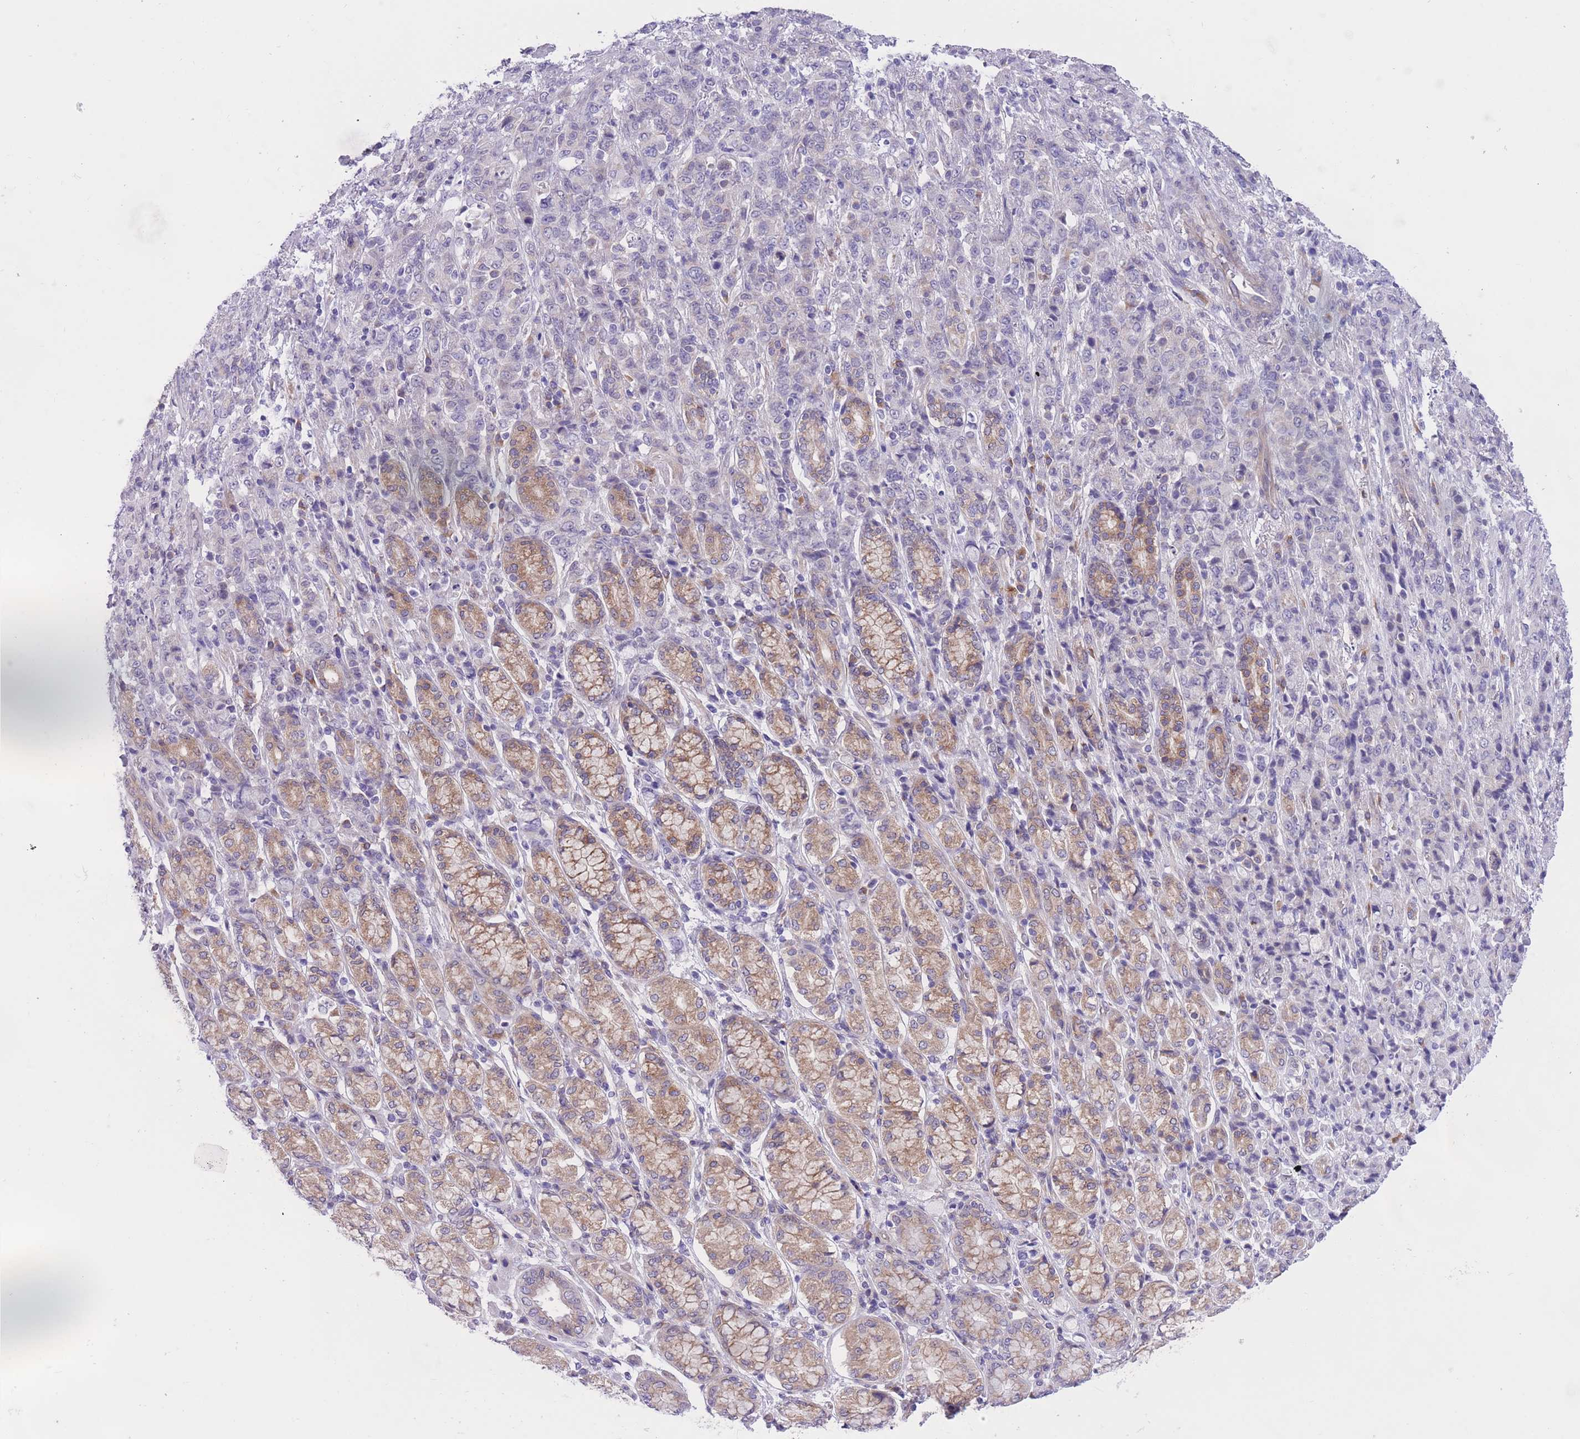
{"staining": {"intensity": "negative", "quantity": "none", "location": "none"}, "tissue": "stomach cancer", "cell_type": "Tumor cells", "image_type": "cancer", "snomed": [{"axis": "morphology", "description": "Adenocarcinoma, NOS"}, {"axis": "topography", "description": "Stomach"}], "caption": "Immunohistochemistry micrograph of stomach cancer (adenocarcinoma) stained for a protein (brown), which shows no staining in tumor cells. (DAB (3,3'-diaminobenzidine) immunohistochemistry (IHC) with hematoxylin counter stain).", "gene": "WWOX", "patient": {"sex": "female", "age": 79}}